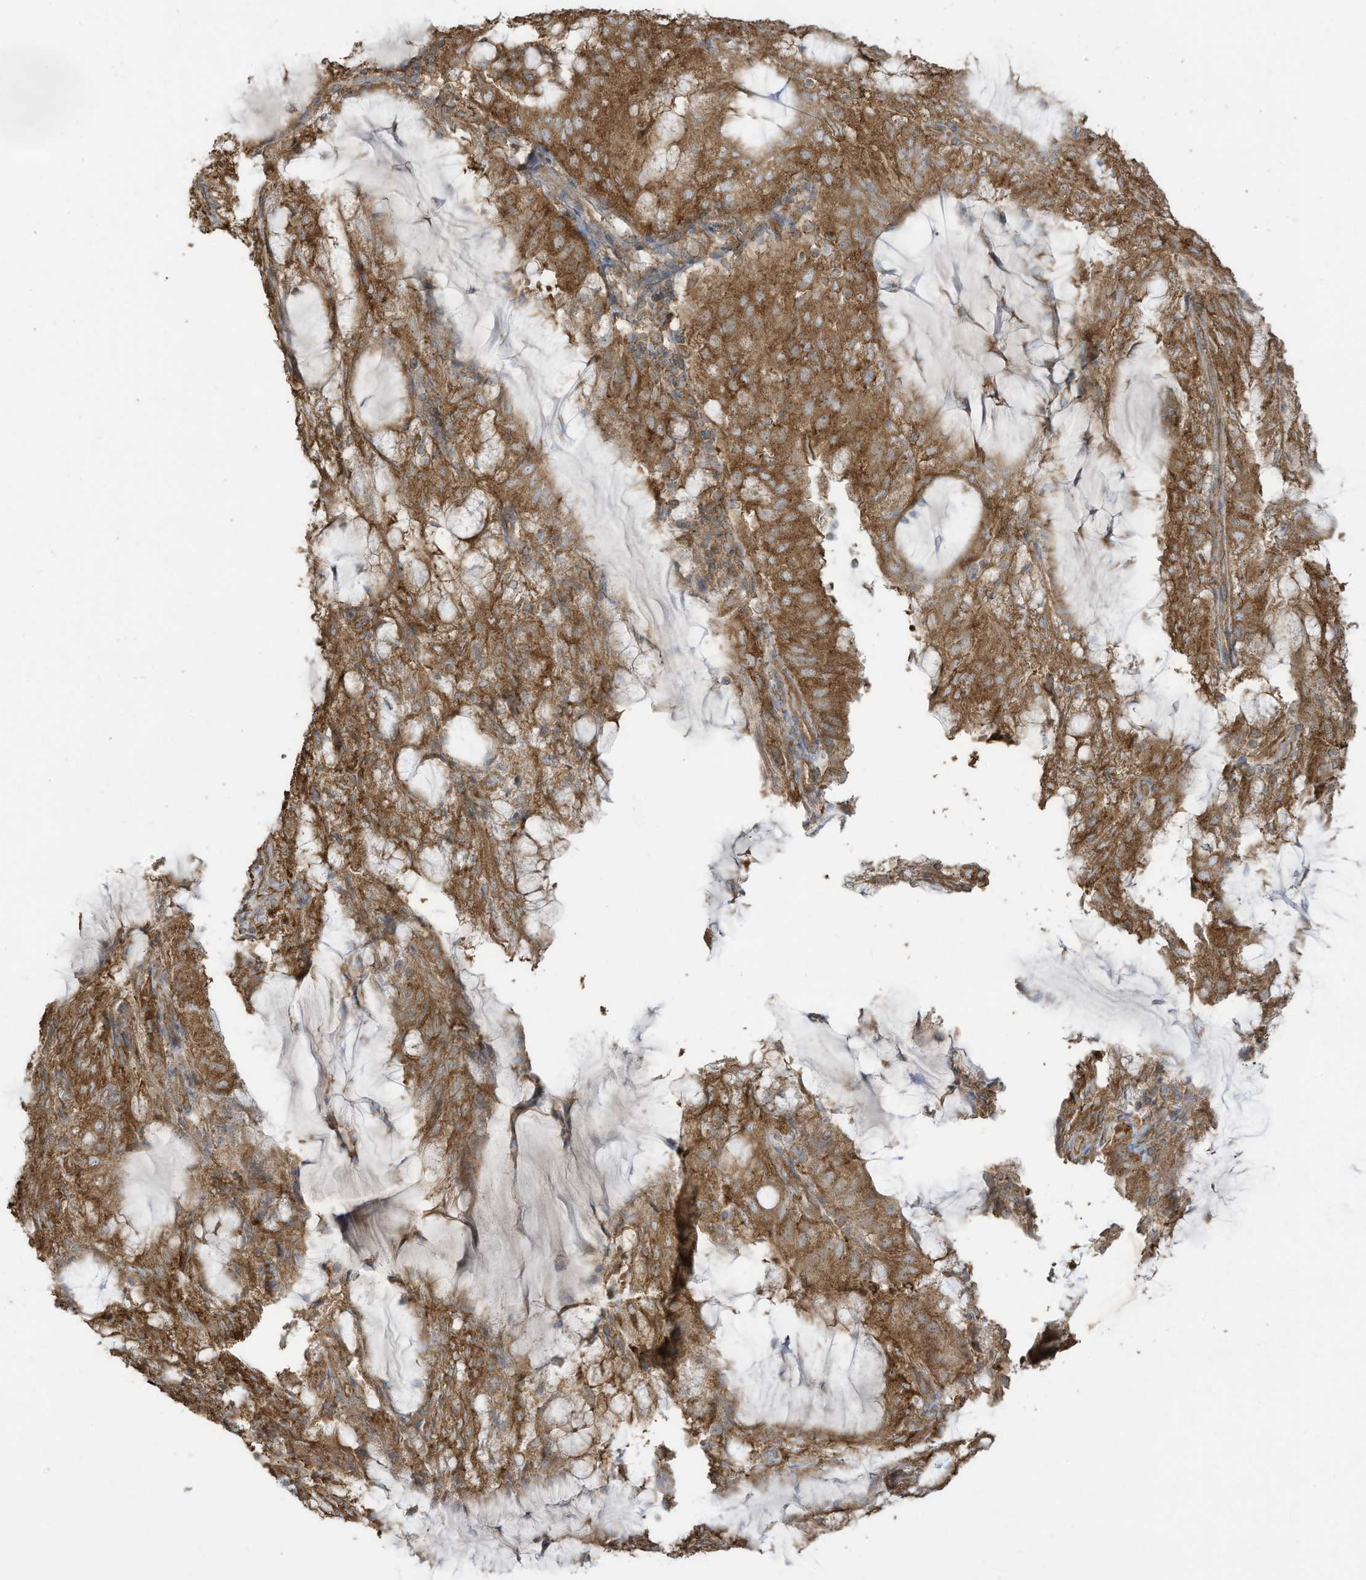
{"staining": {"intensity": "moderate", "quantity": ">75%", "location": "cytoplasmic/membranous"}, "tissue": "endometrial cancer", "cell_type": "Tumor cells", "image_type": "cancer", "snomed": [{"axis": "morphology", "description": "Adenocarcinoma, NOS"}, {"axis": "topography", "description": "Endometrium"}], "caption": "DAB immunohistochemical staining of human endometrial cancer (adenocarcinoma) demonstrates moderate cytoplasmic/membranous protein staining in approximately >75% of tumor cells. (DAB = brown stain, brightfield microscopy at high magnification).", "gene": "CGAS", "patient": {"sex": "female", "age": 81}}